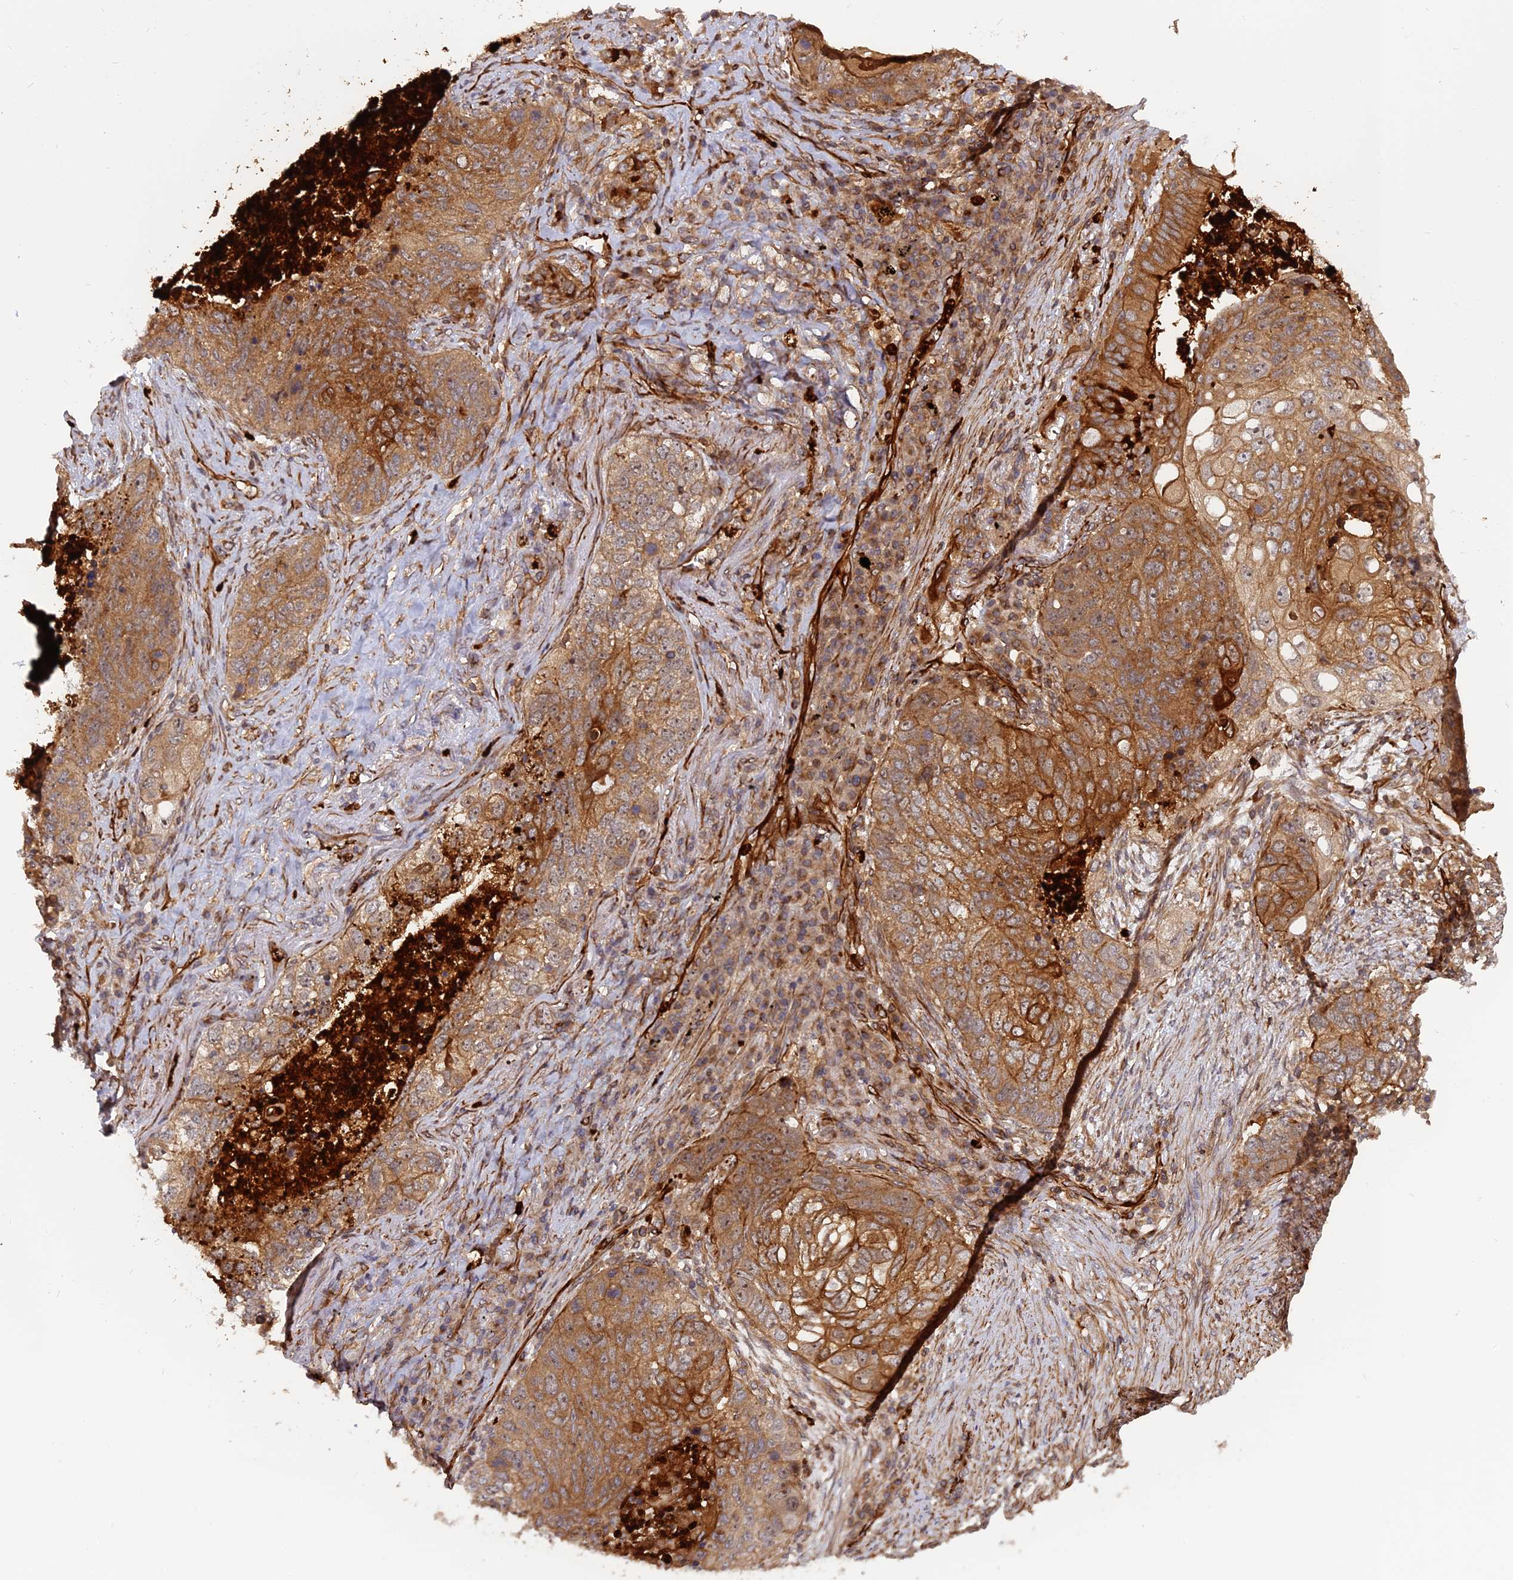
{"staining": {"intensity": "moderate", "quantity": ">75%", "location": "cytoplasmic/membranous"}, "tissue": "lung cancer", "cell_type": "Tumor cells", "image_type": "cancer", "snomed": [{"axis": "morphology", "description": "Squamous cell carcinoma, NOS"}, {"axis": "topography", "description": "Lung"}], "caption": "An IHC histopathology image of neoplastic tissue is shown. Protein staining in brown labels moderate cytoplasmic/membranous positivity in squamous cell carcinoma (lung) within tumor cells.", "gene": "PHLDB3", "patient": {"sex": "female", "age": 63}}